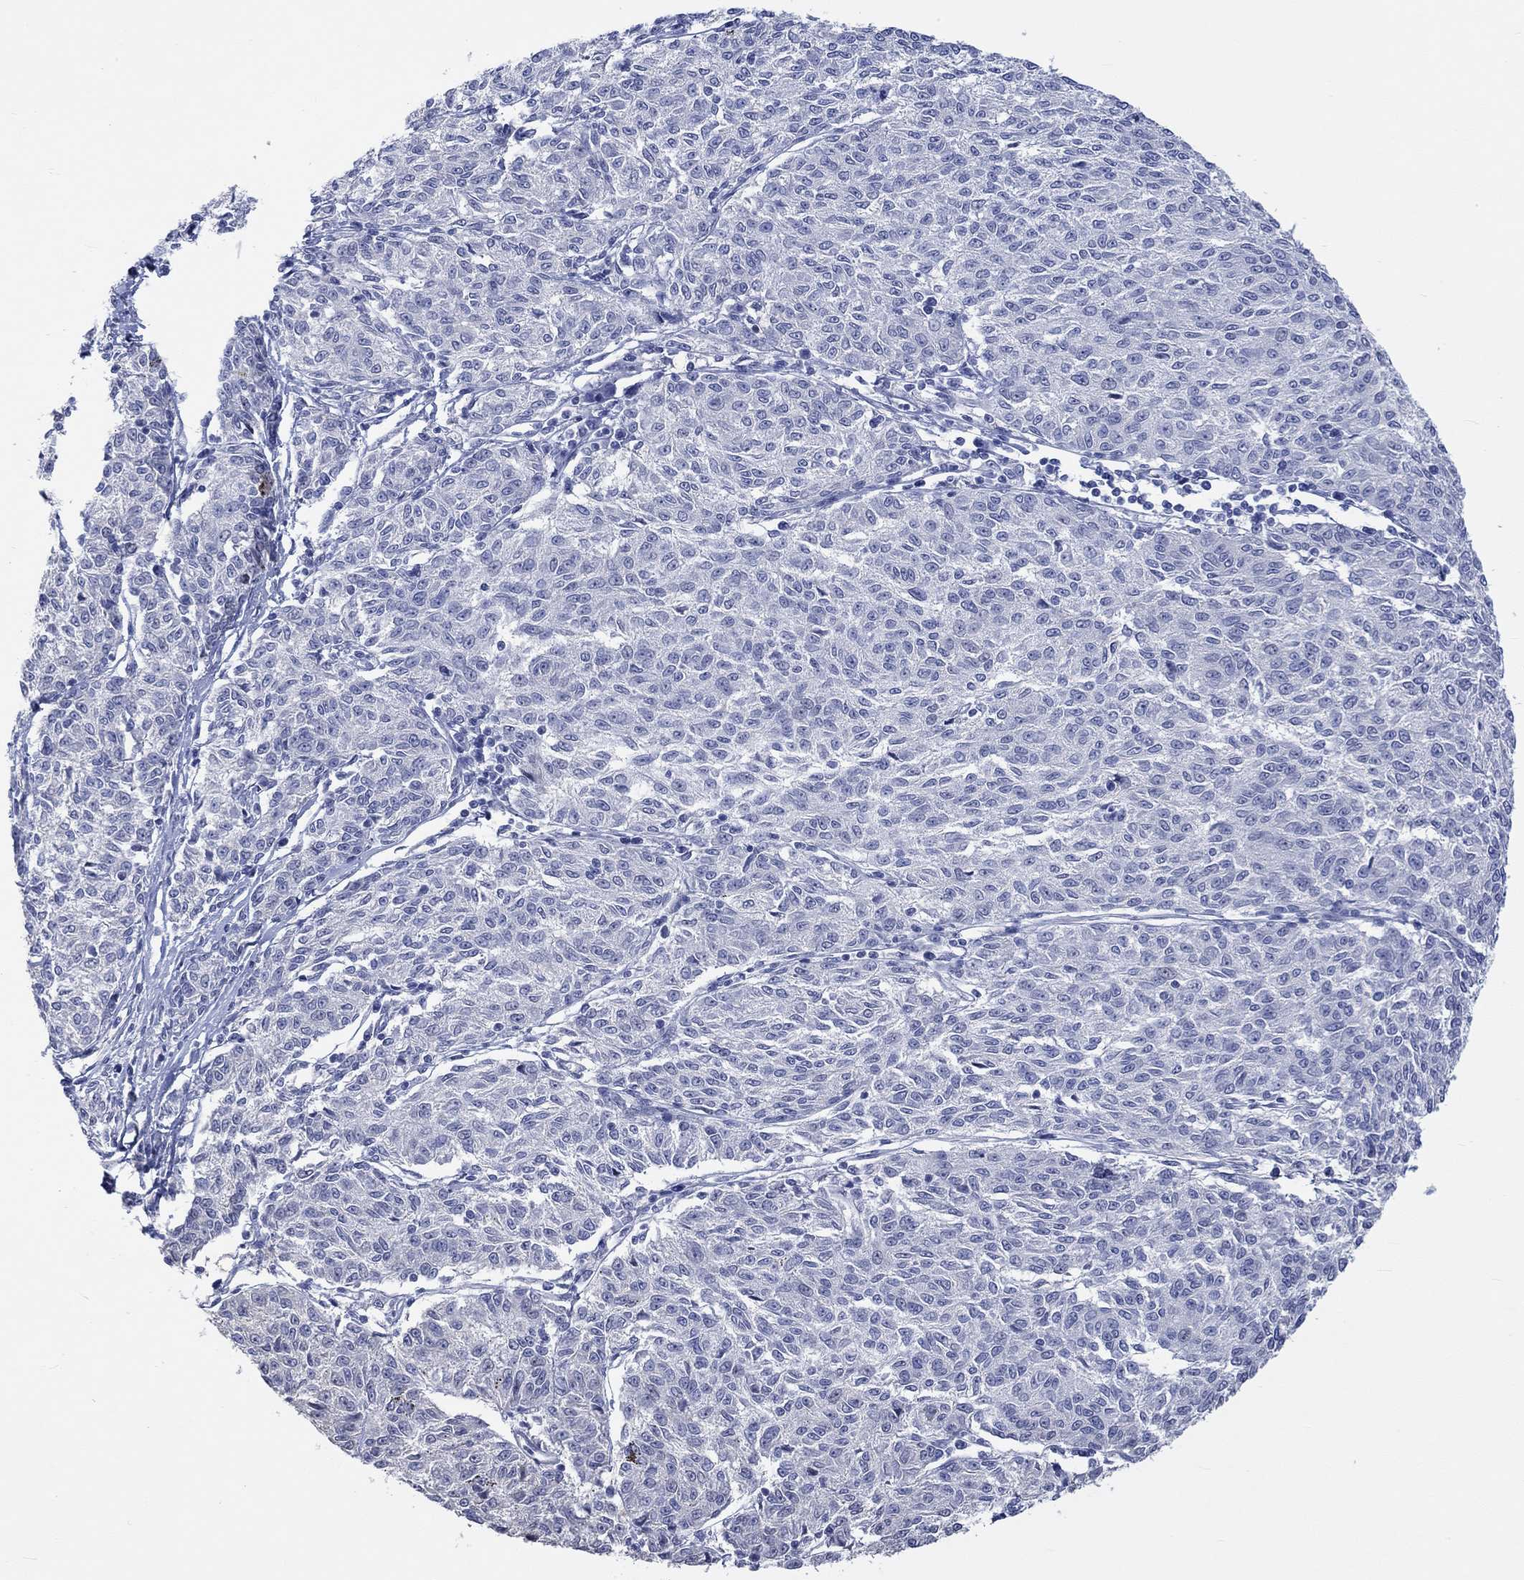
{"staining": {"intensity": "negative", "quantity": "none", "location": "none"}, "tissue": "melanoma", "cell_type": "Tumor cells", "image_type": "cancer", "snomed": [{"axis": "morphology", "description": "Malignant melanoma, NOS"}, {"axis": "topography", "description": "Skin"}], "caption": "Immunohistochemical staining of human malignant melanoma reveals no significant staining in tumor cells.", "gene": "PNMA5", "patient": {"sex": "female", "age": 72}}